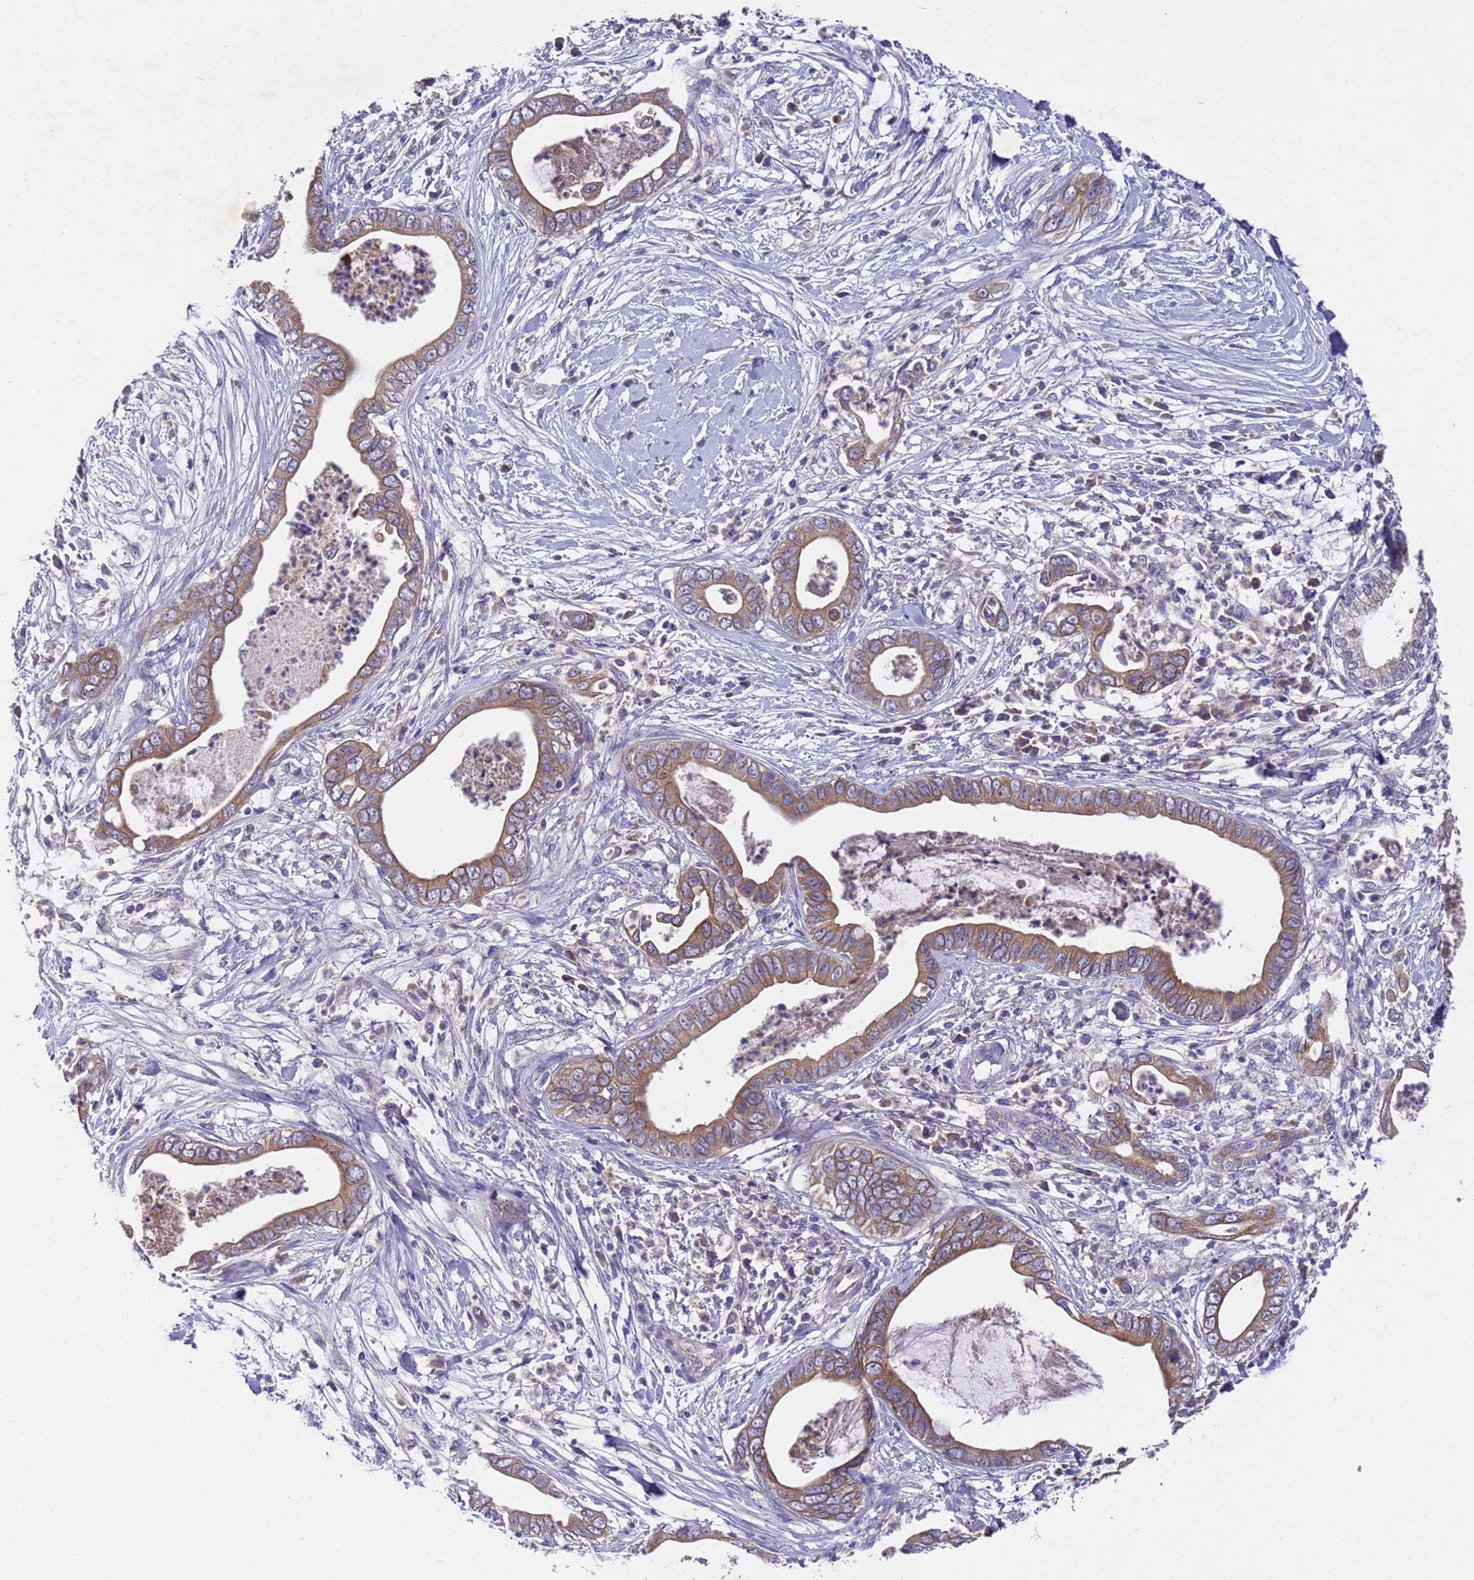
{"staining": {"intensity": "moderate", "quantity": ">75%", "location": "cytoplasmic/membranous"}, "tissue": "pancreatic cancer", "cell_type": "Tumor cells", "image_type": "cancer", "snomed": [{"axis": "morphology", "description": "Adenocarcinoma, NOS"}, {"axis": "topography", "description": "Pancreas"}], "caption": "The immunohistochemical stain labels moderate cytoplasmic/membranous positivity in tumor cells of pancreatic adenocarcinoma tissue.", "gene": "DCAF12L2", "patient": {"sex": "male", "age": 75}}